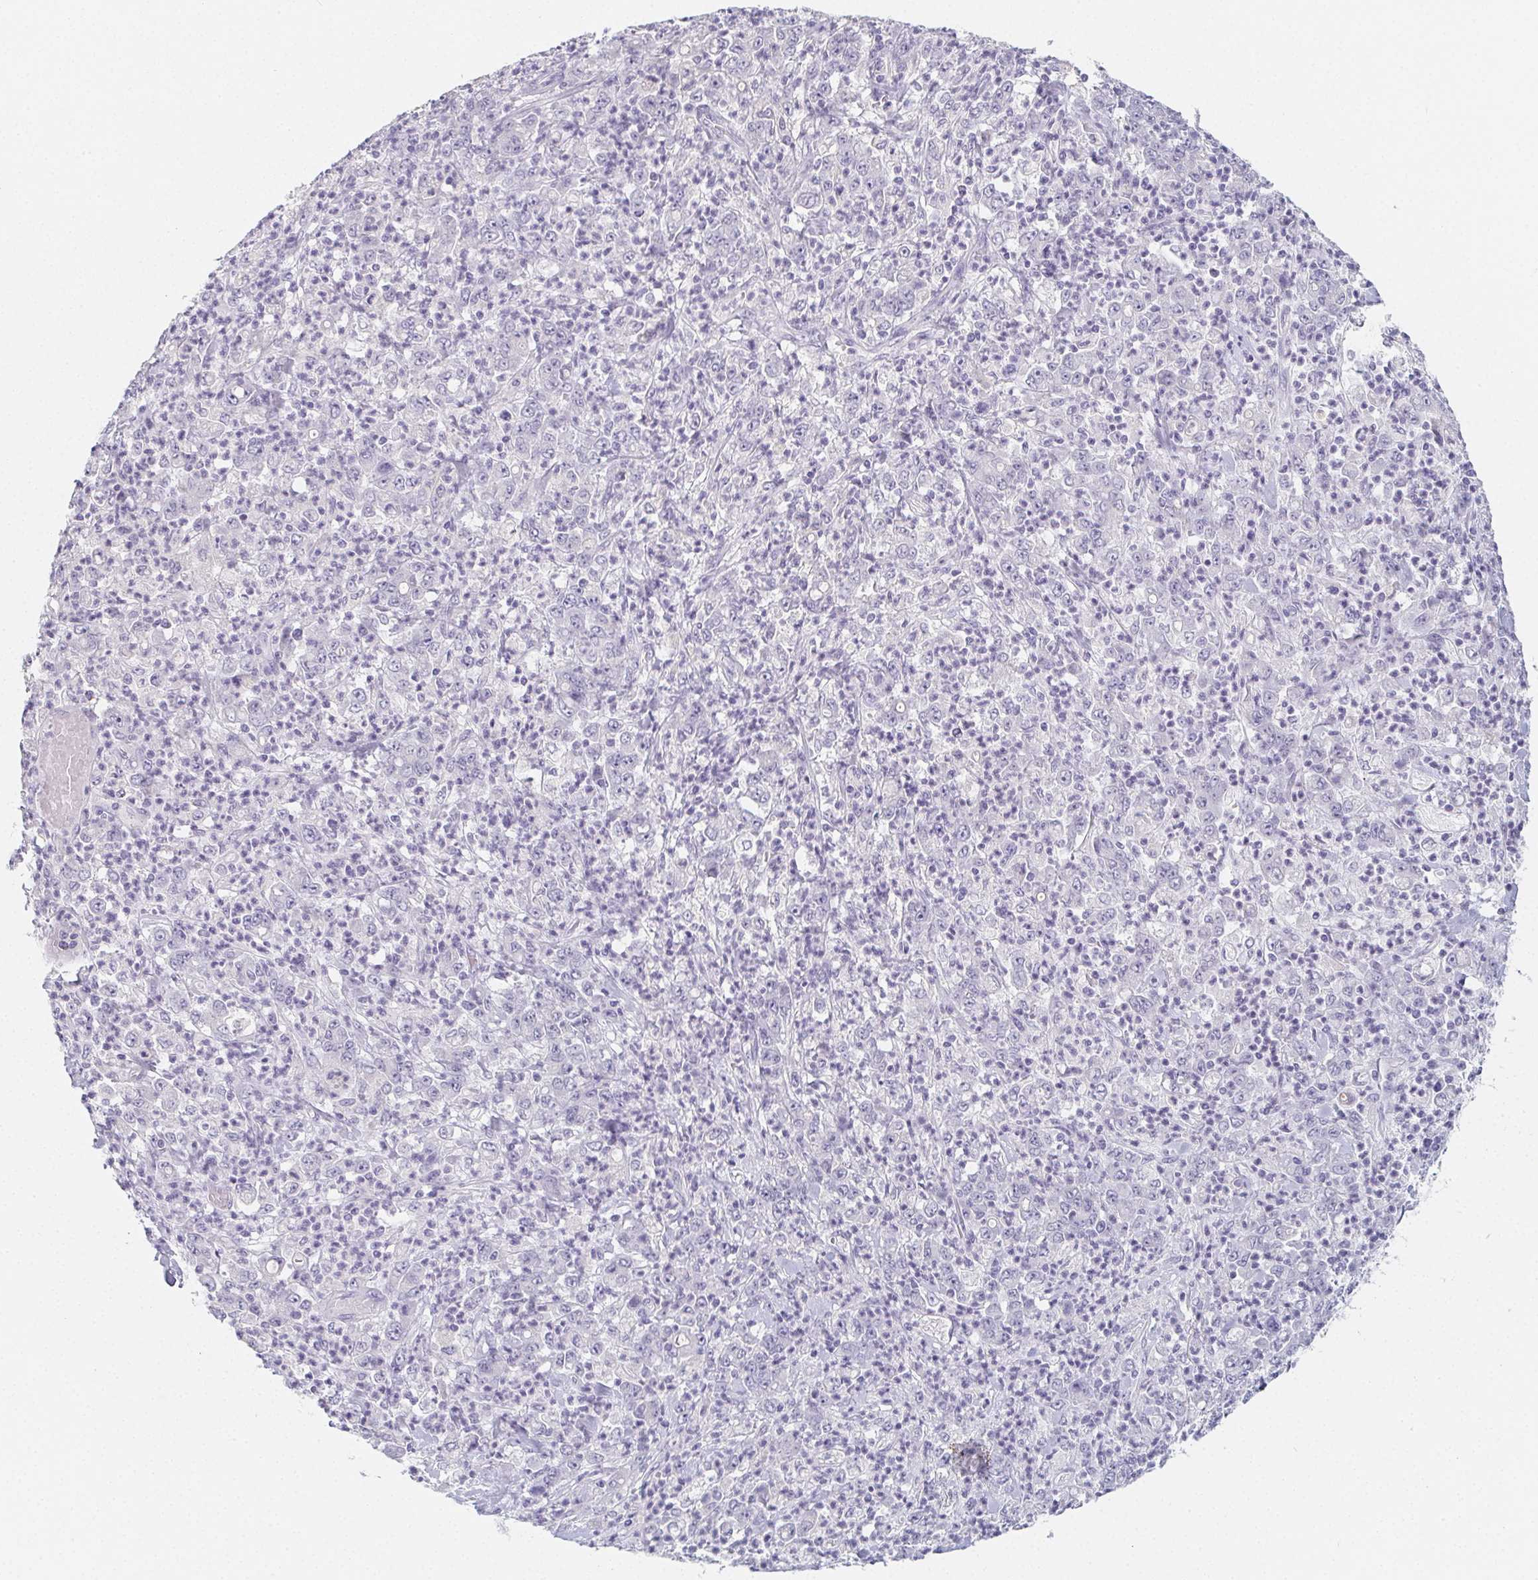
{"staining": {"intensity": "negative", "quantity": "none", "location": "none"}, "tissue": "stomach cancer", "cell_type": "Tumor cells", "image_type": "cancer", "snomed": [{"axis": "morphology", "description": "Adenocarcinoma, NOS"}, {"axis": "topography", "description": "Stomach, lower"}], "caption": "Histopathology image shows no significant protein positivity in tumor cells of stomach adenocarcinoma.", "gene": "GLIPR1L1", "patient": {"sex": "female", "age": 71}}